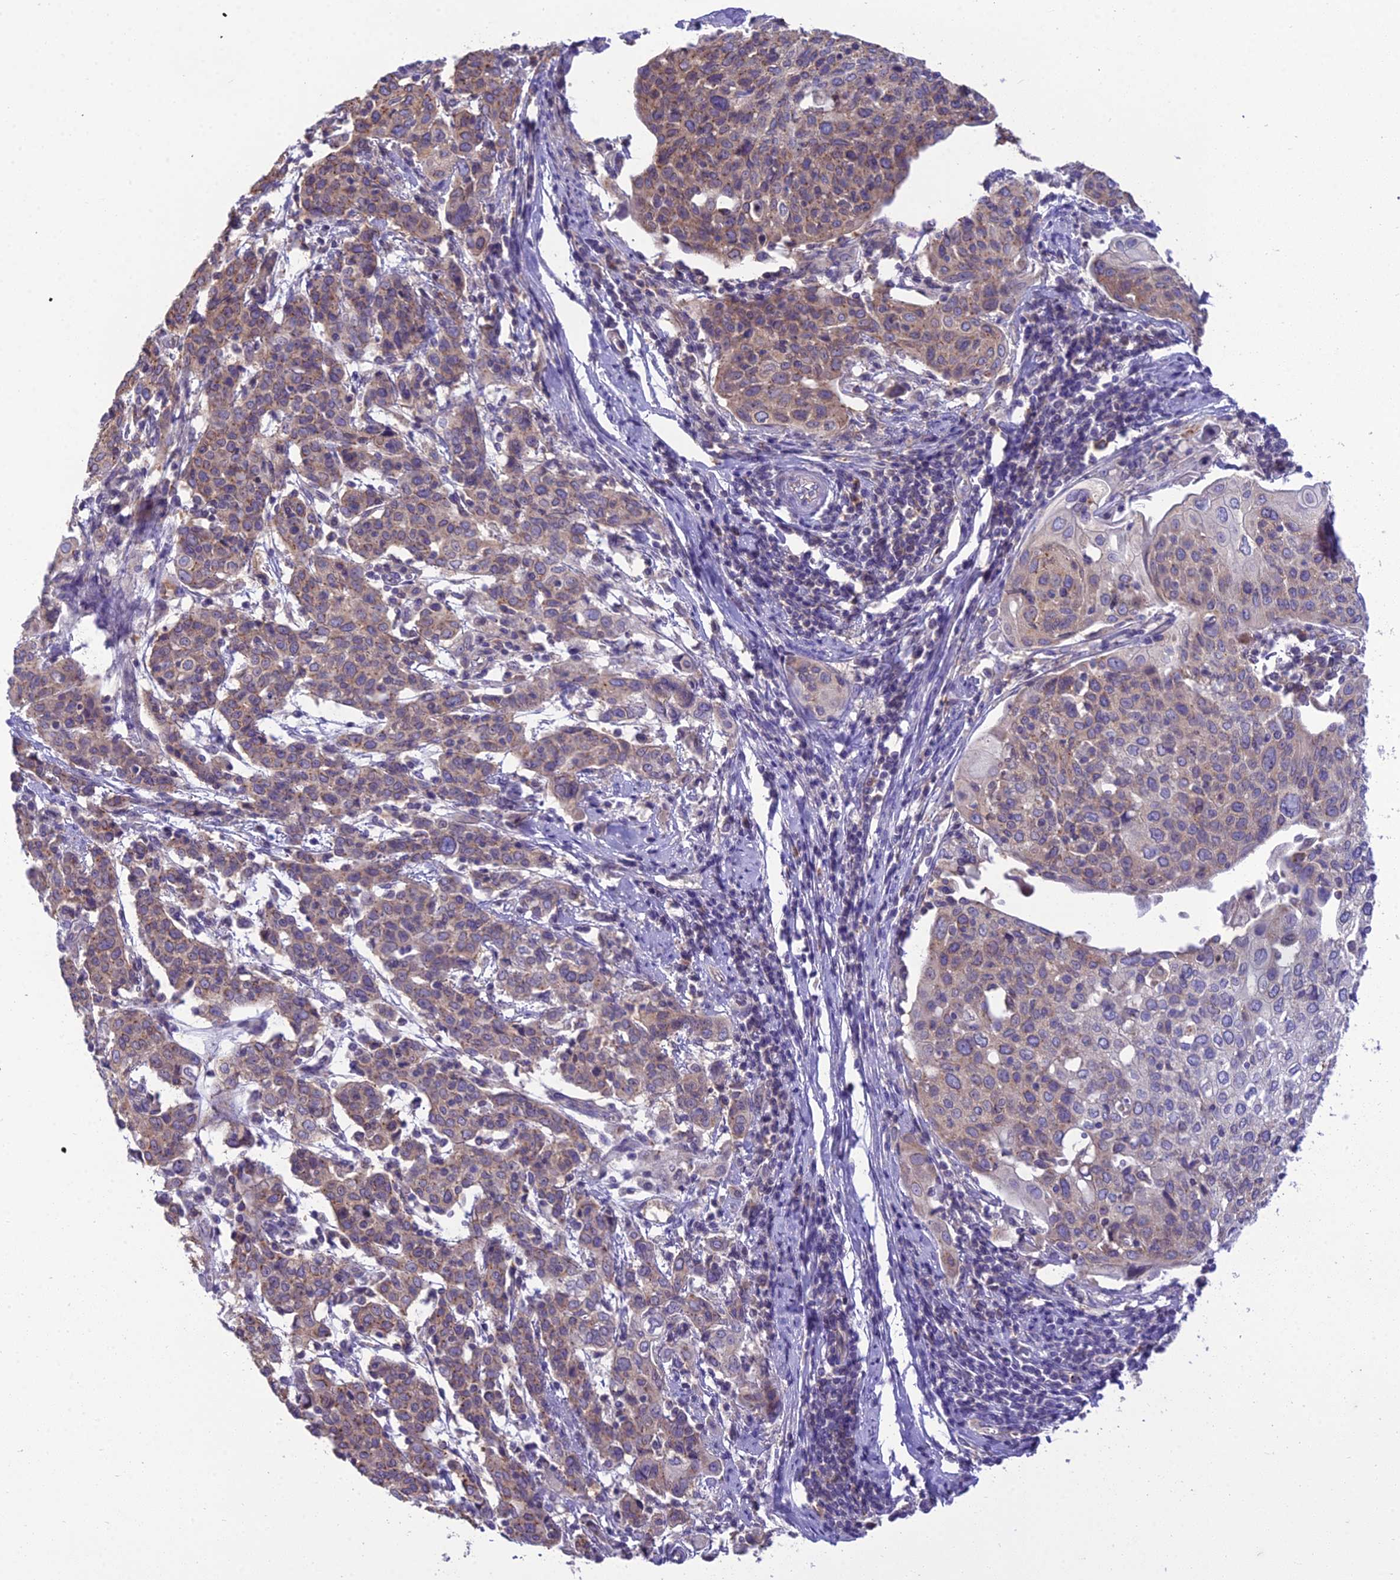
{"staining": {"intensity": "moderate", "quantity": ">75%", "location": "cytoplasmic/membranous"}, "tissue": "cervical cancer", "cell_type": "Tumor cells", "image_type": "cancer", "snomed": [{"axis": "morphology", "description": "Squamous cell carcinoma, NOS"}, {"axis": "topography", "description": "Cervix"}], "caption": "Cervical squamous cell carcinoma tissue displays moderate cytoplasmic/membranous expression in about >75% of tumor cells, visualized by immunohistochemistry. (brown staining indicates protein expression, while blue staining denotes nuclei).", "gene": "GOLPH3", "patient": {"sex": "female", "age": 67}}